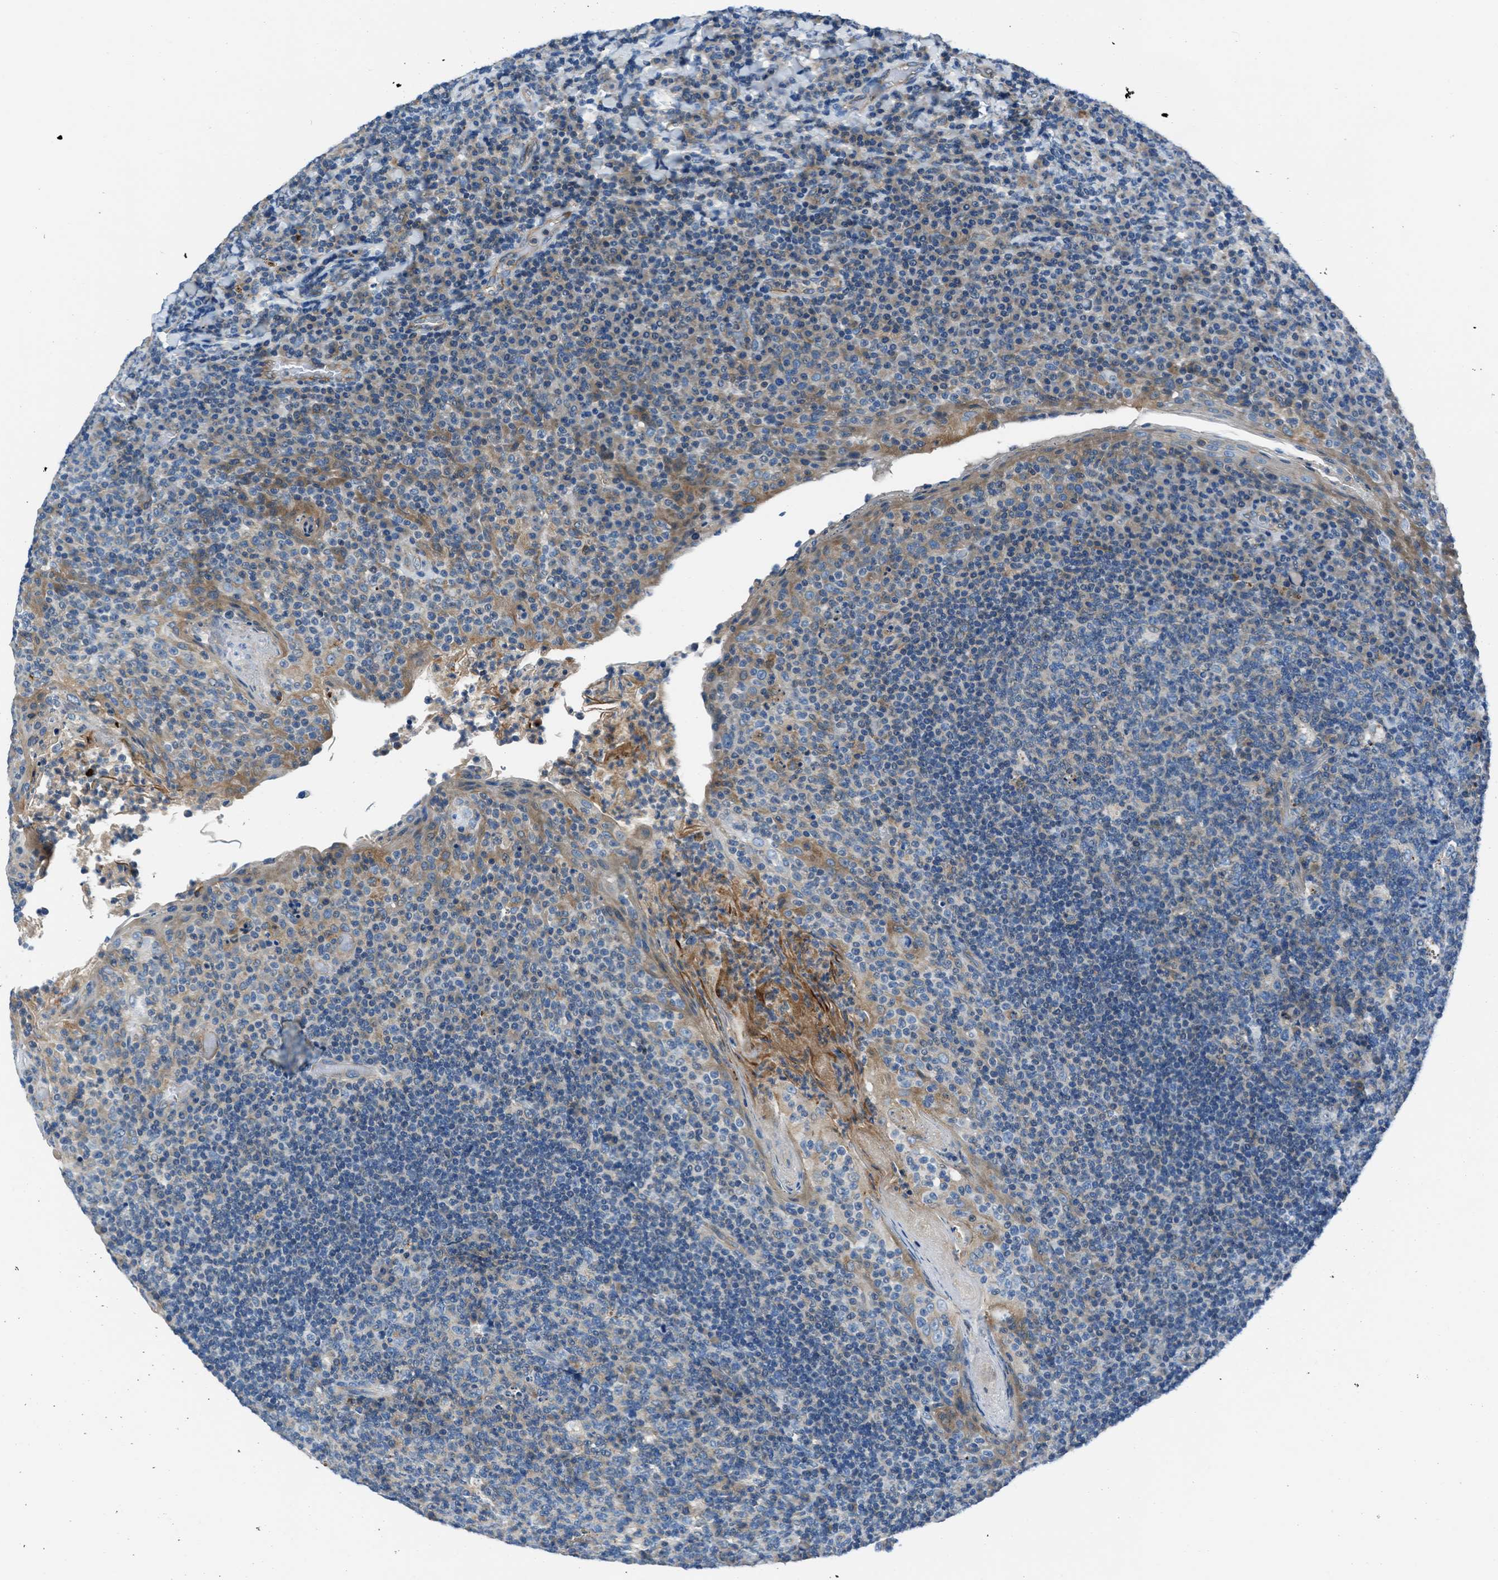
{"staining": {"intensity": "weak", "quantity": "<25%", "location": "cytoplasmic/membranous"}, "tissue": "tonsil", "cell_type": "Germinal center cells", "image_type": "normal", "snomed": [{"axis": "morphology", "description": "Normal tissue, NOS"}, {"axis": "topography", "description": "Tonsil"}], "caption": "Germinal center cells show no significant protein staining in normal tonsil.", "gene": "SLC38A6", "patient": {"sex": "male", "age": 17}}